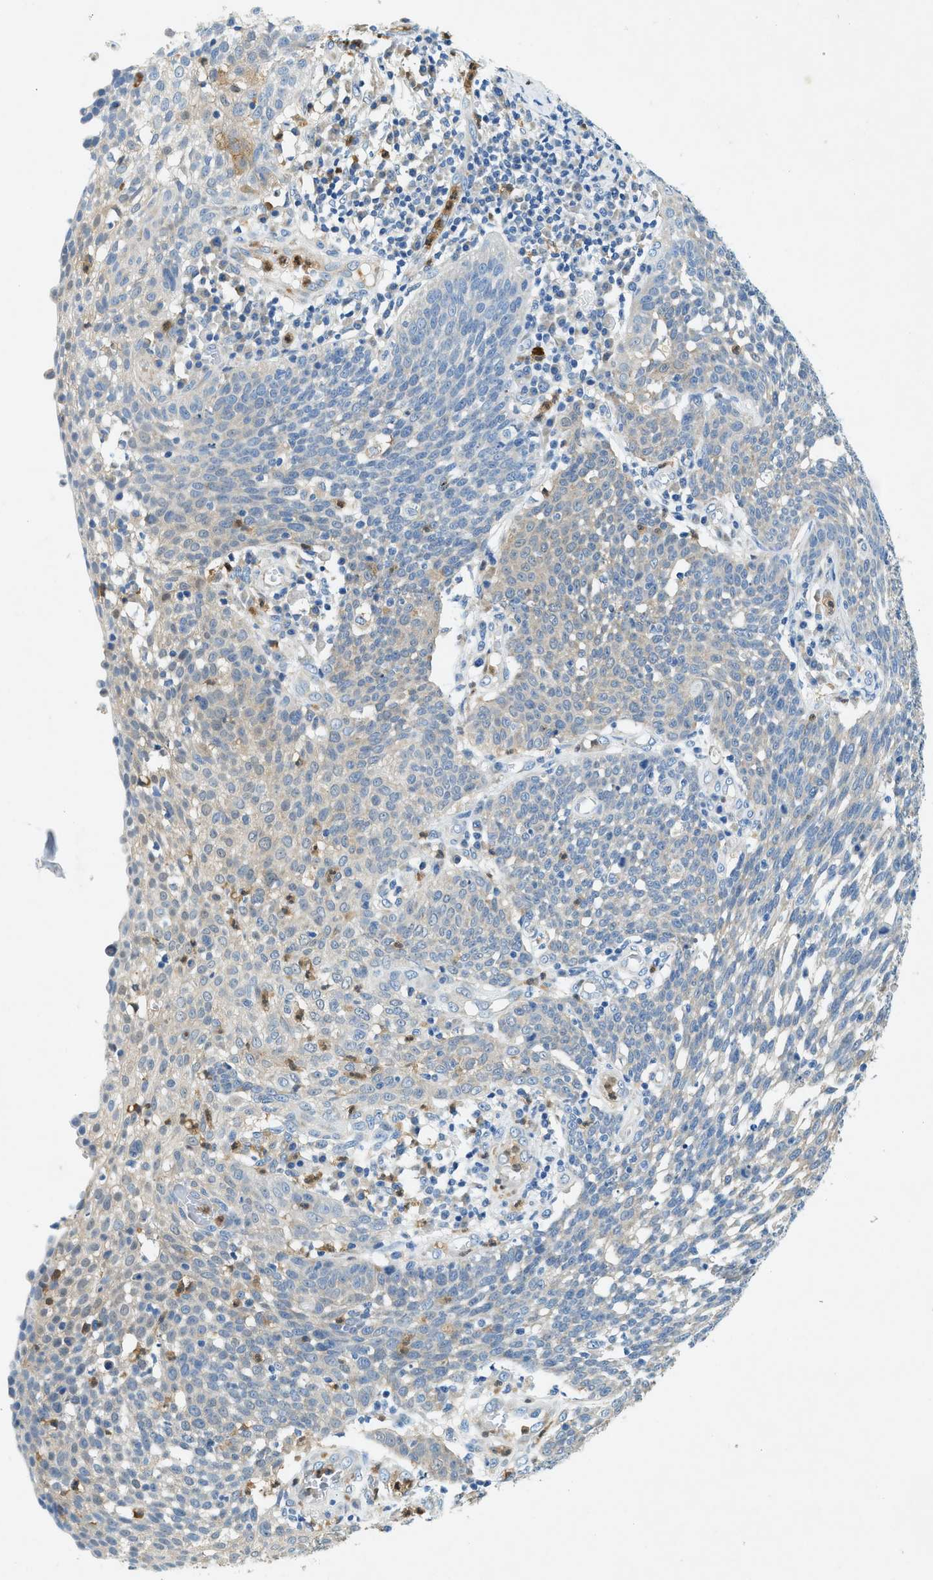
{"staining": {"intensity": "weak", "quantity": "<25%", "location": "cytoplasmic/membranous"}, "tissue": "cervical cancer", "cell_type": "Tumor cells", "image_type": "cancer", "snomed": [{"axis": "morphology", "description": "Squamous cell carcinoma, NOS"}, {"axis": "topography", "description": "Cervix"}], "caption": "Immunohistochemistry (IHC) image of neoplastic tissue: human cervical cancer stained with DAB (3,3'-diaminobenzidine) demonstrates no significant protein staining in tumor cells.", "gene": "ZDHHC13", "patient": {"sex": "female", "age": 34}}